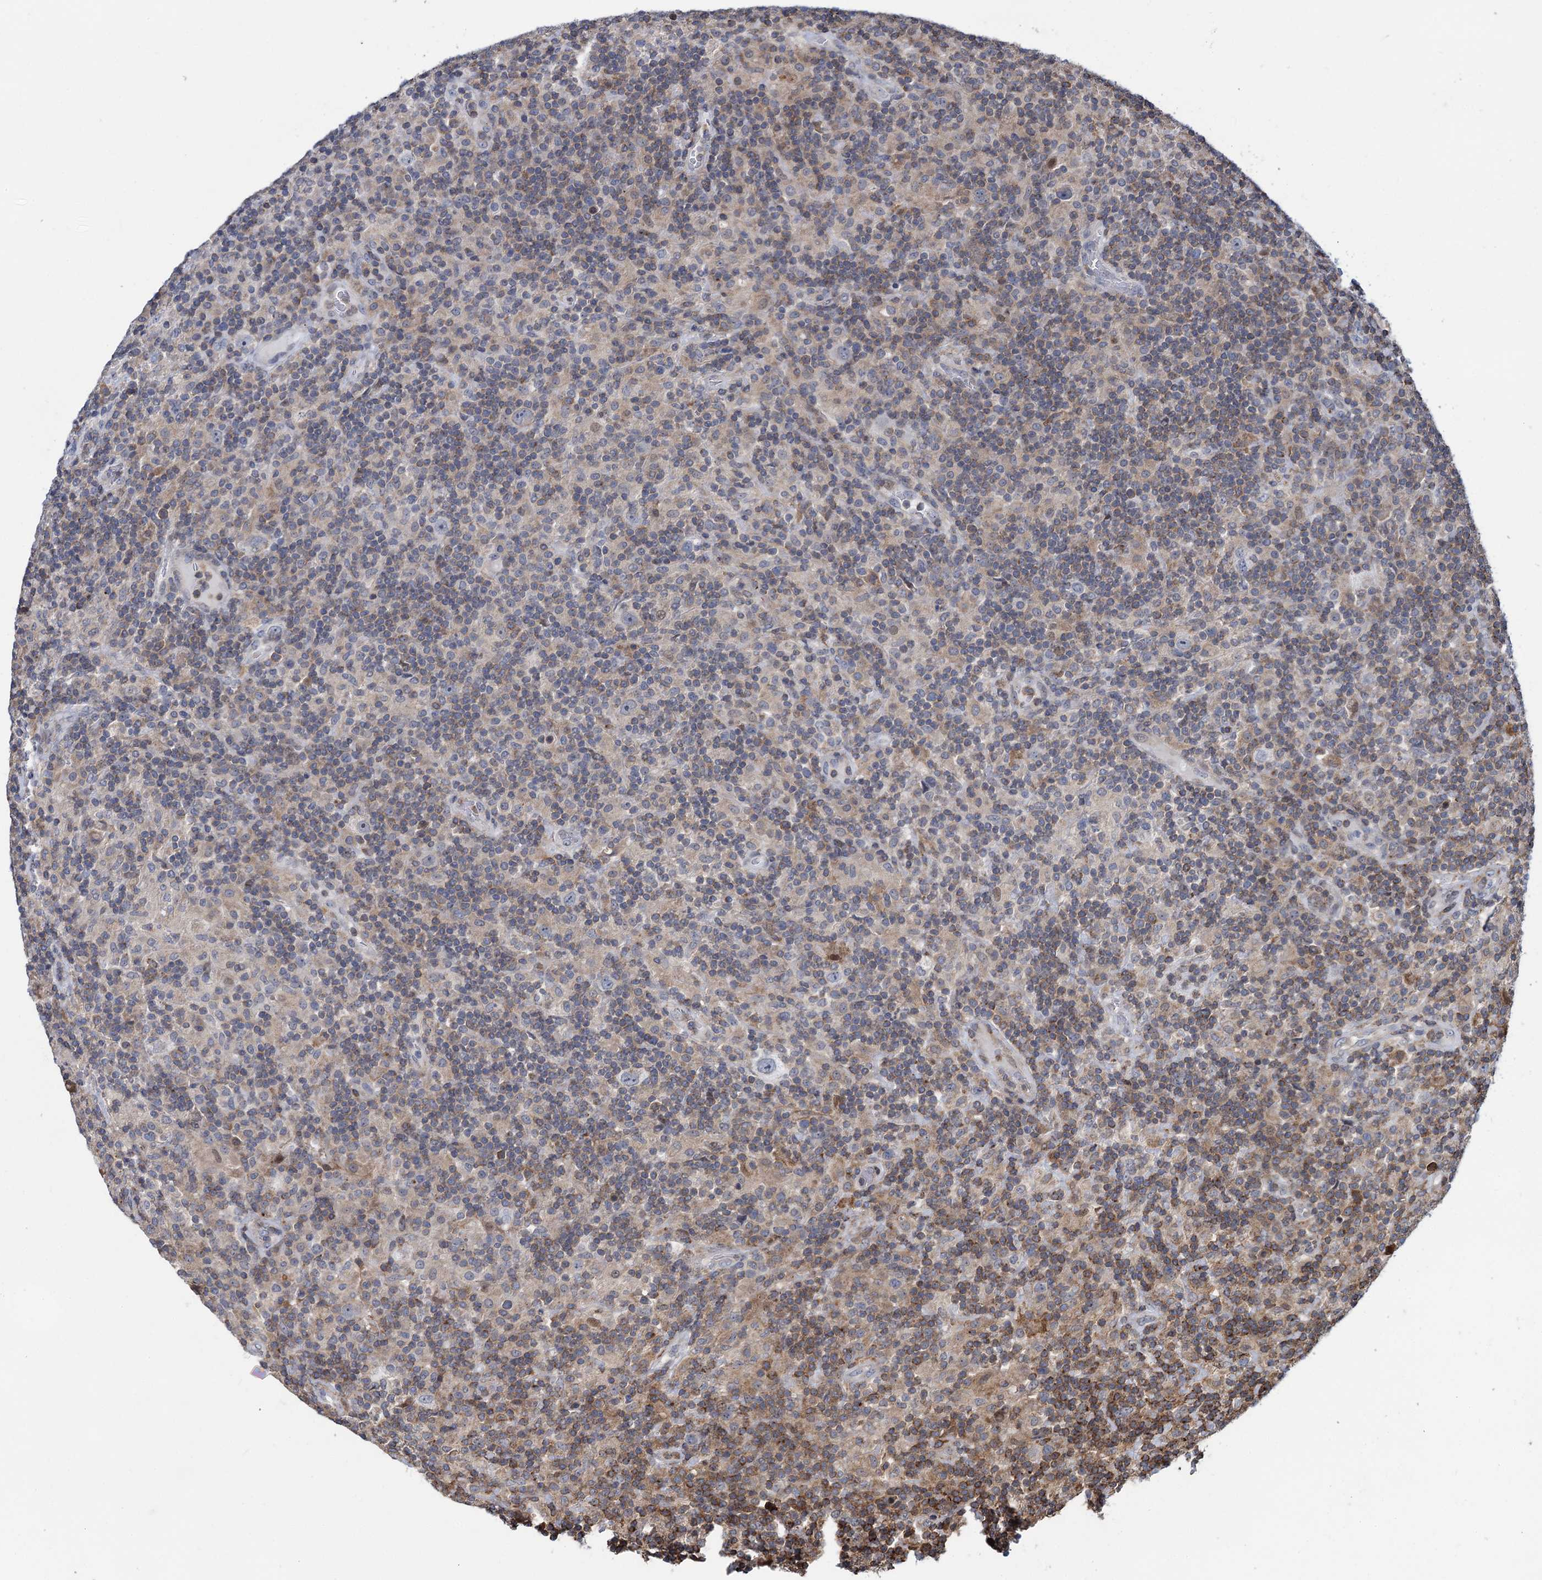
{"staining": {"intensity": "negative", "quantity": "none", "location": "none"}, "tissue": "lymphoma", "cell_type": "Tumor cells", "image_type": "cancer", "snomed": [{"axis": "morphology", "description": "Hodgkin's disease, NOS"}, {"axis": "topography", "description": "Lymph node"}], "caption": "This is an IHC micrograph of human Hodgkin's disease. There is no expression in tumor cells.", "gene": "CCDC102A", "patient": {"sex": "male", "age": 70}}